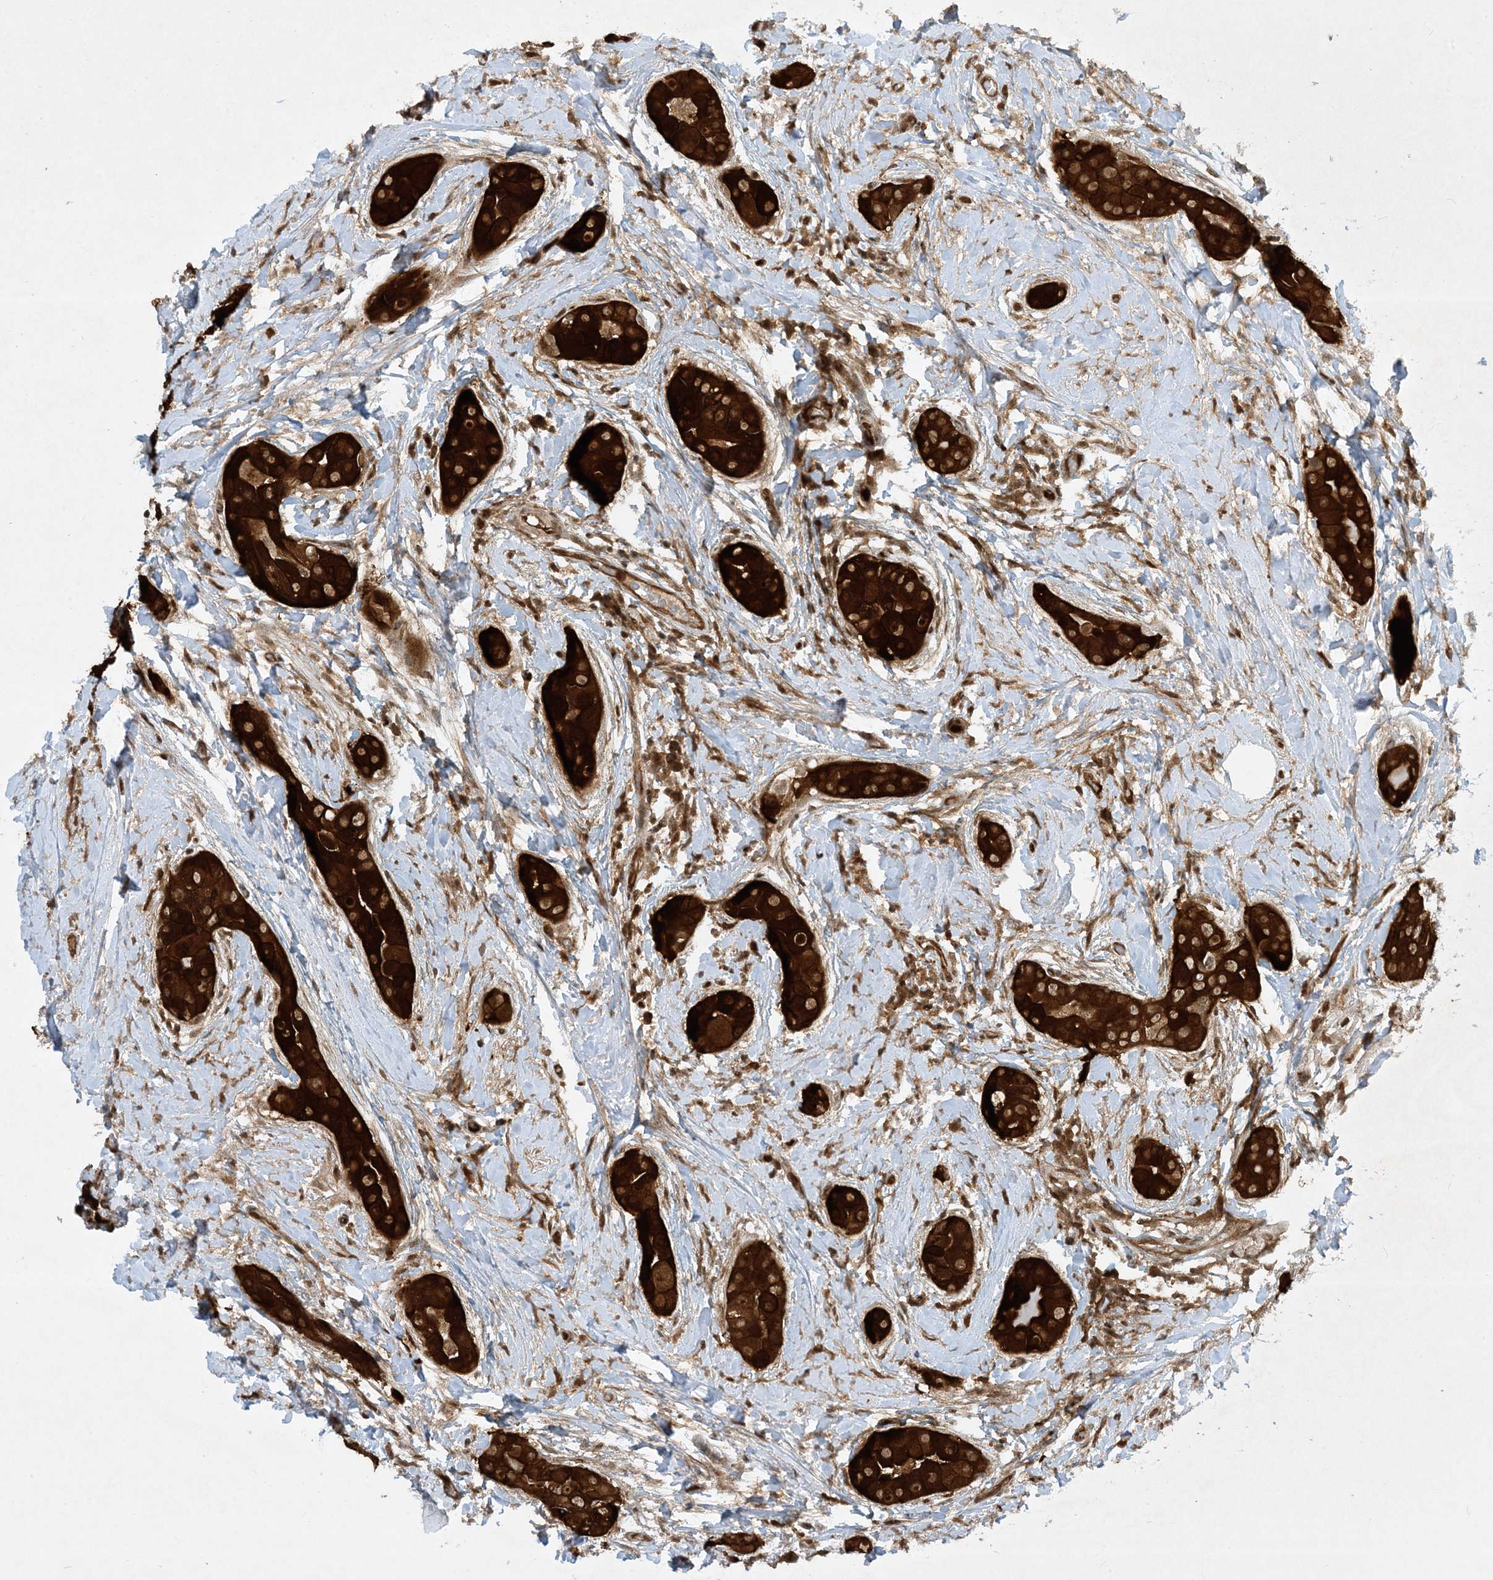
{"staining": {"intensity": "strong", "quantity": ">75%", "location": "cytoplasmic/membranous"}, "tissue": "thyroid cancer", "cell_type": "Tumor cells", "image_type": "cancer", "snomed": [{"axis": "morphology", "description": "Papillary adenocarcinoma, NOS"}, {"axis": "topography", "description": "Thyroid gland"}], "caption": "Immunohistochemical staining of human papillary adenocarcinoma (thyroid) exhibits strong cytoplasmic/membranous protein positivity in approximately >75% of tumor cells.", "gene": "CERT1", "patient": {"sex": "male", "age": 33}}